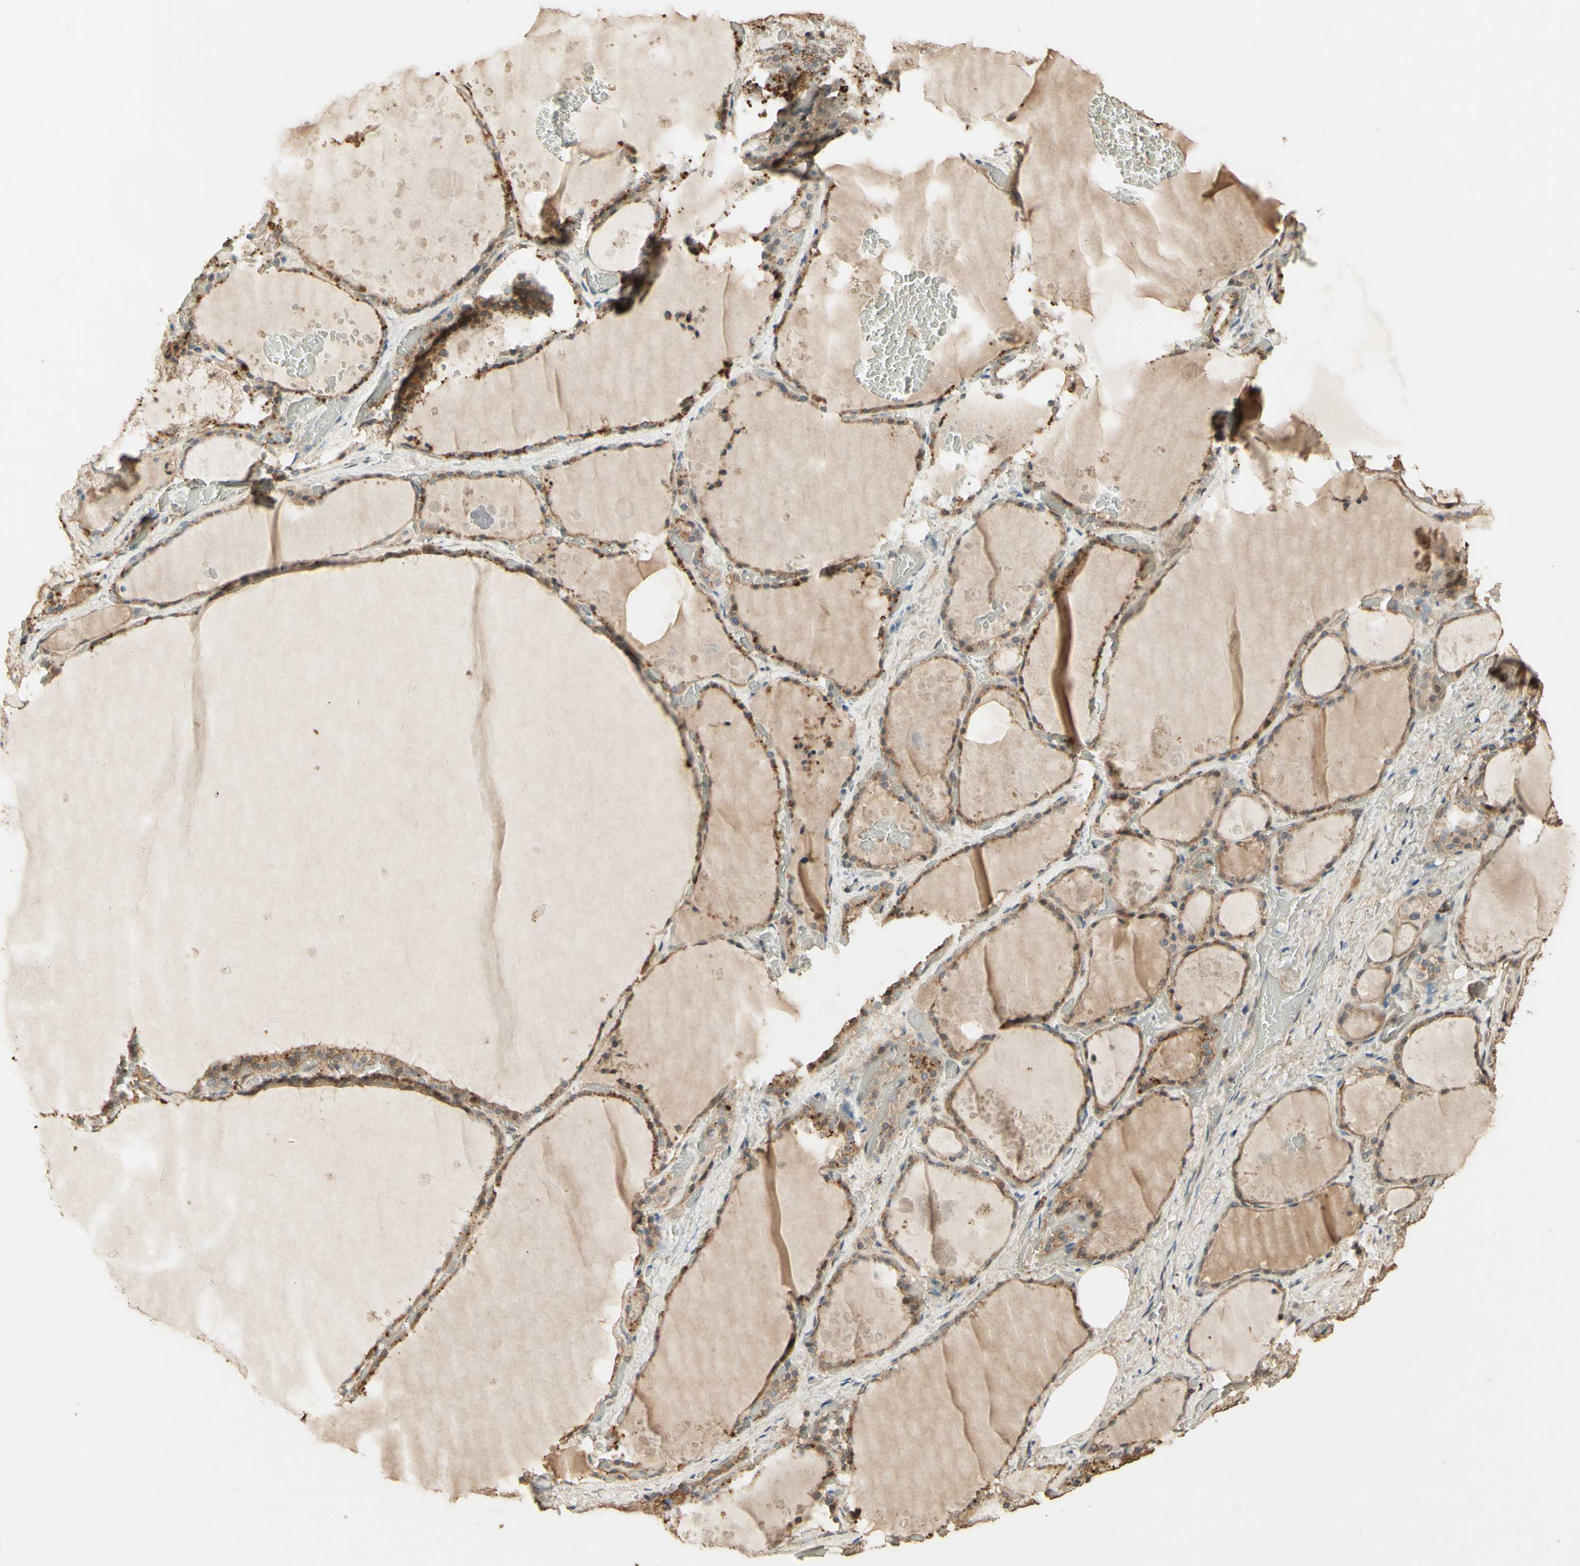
{"staining": {"intensity": "moderate", "quantity": ">75%", "location": "cytoplasmic/membranous"}, "tissue": "thyroid gland", "cell_type": "Glandular cells", "image_type": "normal", "snomed": [{"axis": "morphology", "description": "Normal tissue, NOS"}, {"axis": "topography", "description": "Thyroid gland"}], "caption": "Protein staining of benign thyroid gland shows moderate cytoplasmic/membranous positivity in approximately >75% of glandular cells. Using DAB (3,3'-diaminobenzidine) (brown) and hematoxylin (blue) stains, captured at high magnification using brightfield microscopy.", "gene": "SMAD9", "patient": {"sex": "male", "age": 61}}